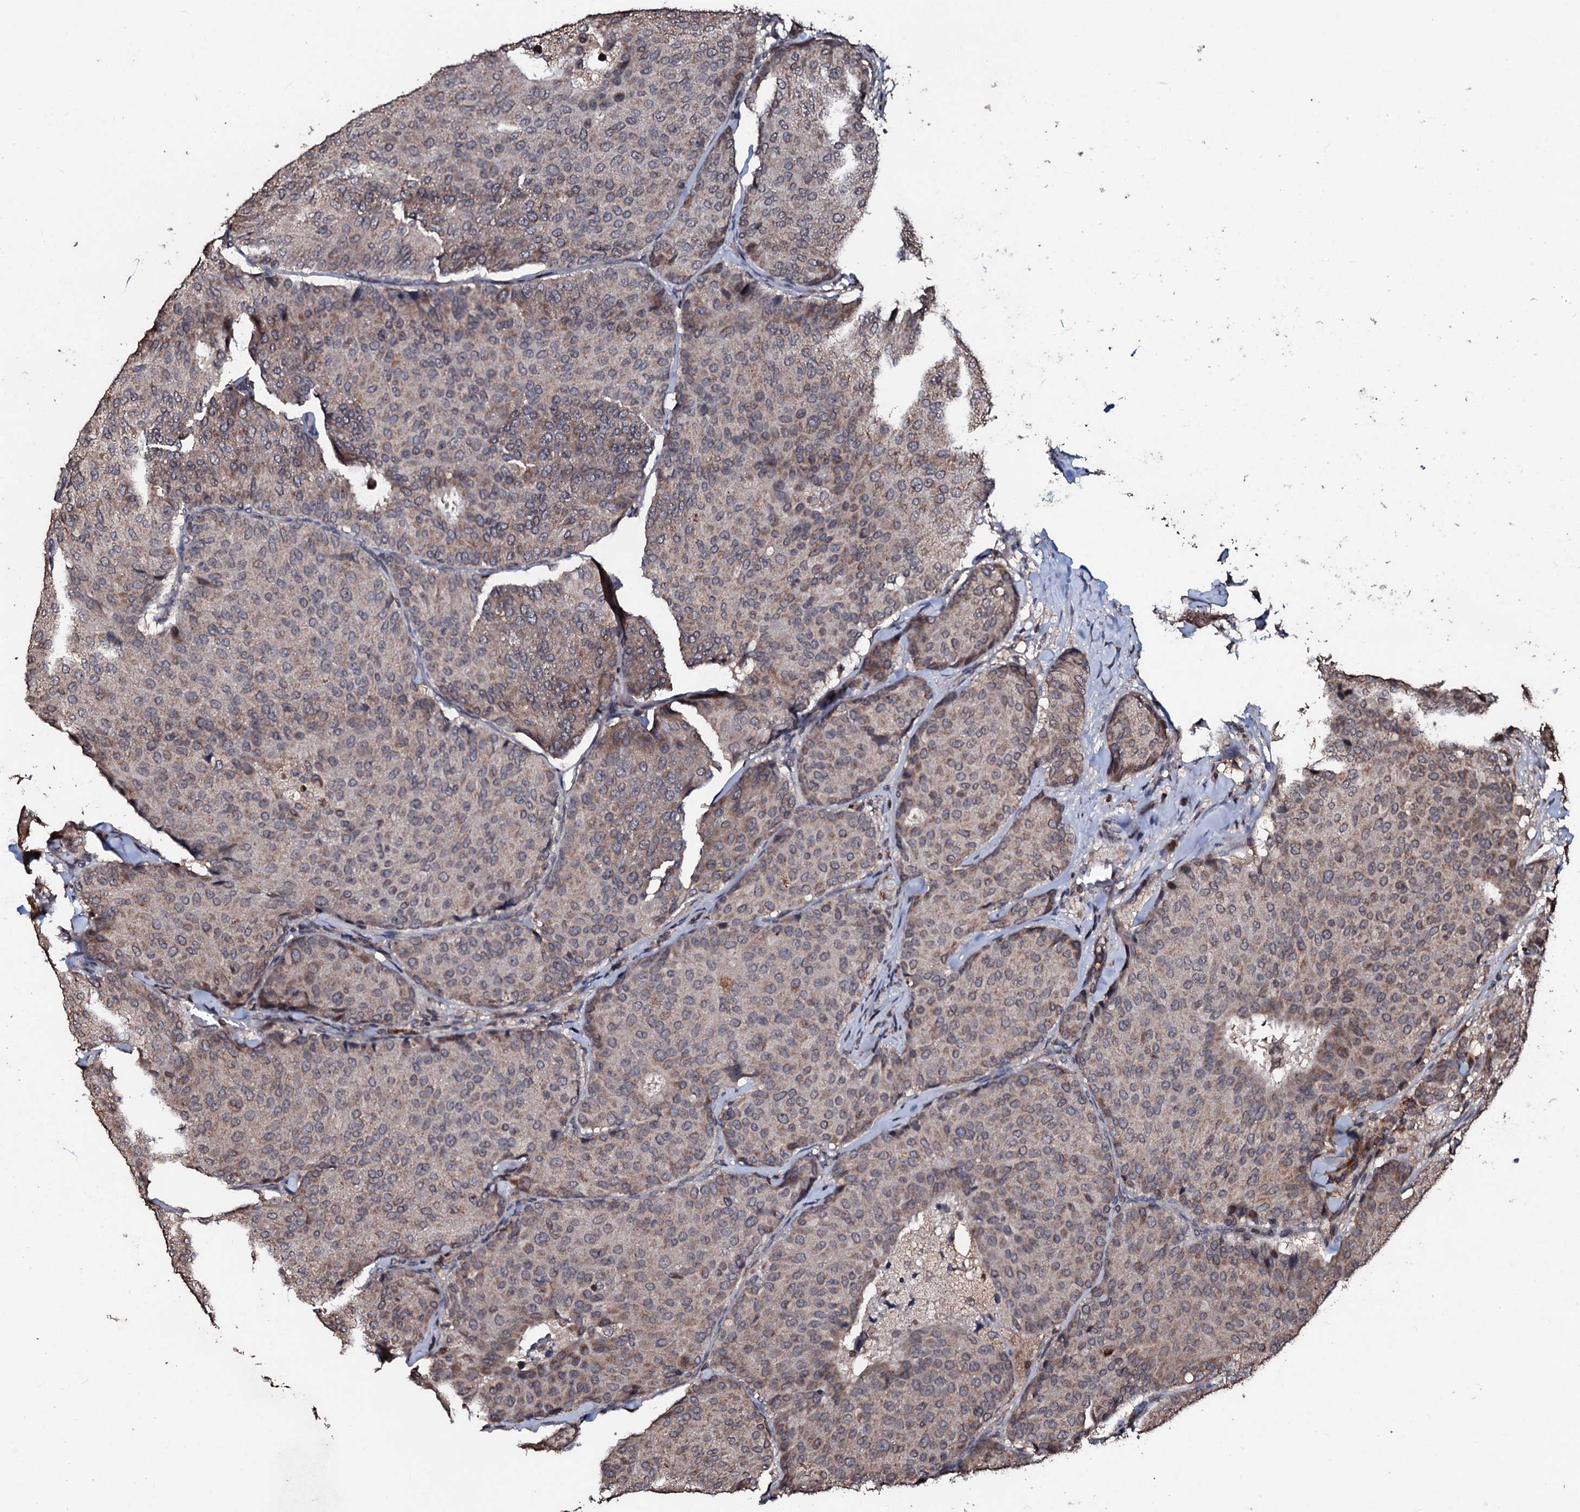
{"staining": {"intensity": "moderate", "quantity": "25%-75%", "location": "cytoplasmic/membranous"}, "tissue": "breast cancer", "cell_type": "Tumor cells", "image_type": "cancer", "snomed": [{"axis": "morphology", "description": "Duct carcinoma"}, {"axis": "topography", "description": "Breast"}], "caption": "Immunohistochemistry (DAB) staining of human intraductal carcinoma (breast) exhibits moderate cytoplasmic/membranous protein positivity in about 25%-75% of tumor cells. (Stains: DAB (3,3'-diaminobenzidine) in brown, nuclei in blue, Microscopy: brightfield microscopy at high magnification).", "gene": "SDHAF2", "patient": {"sex": "female", "age": 75}}